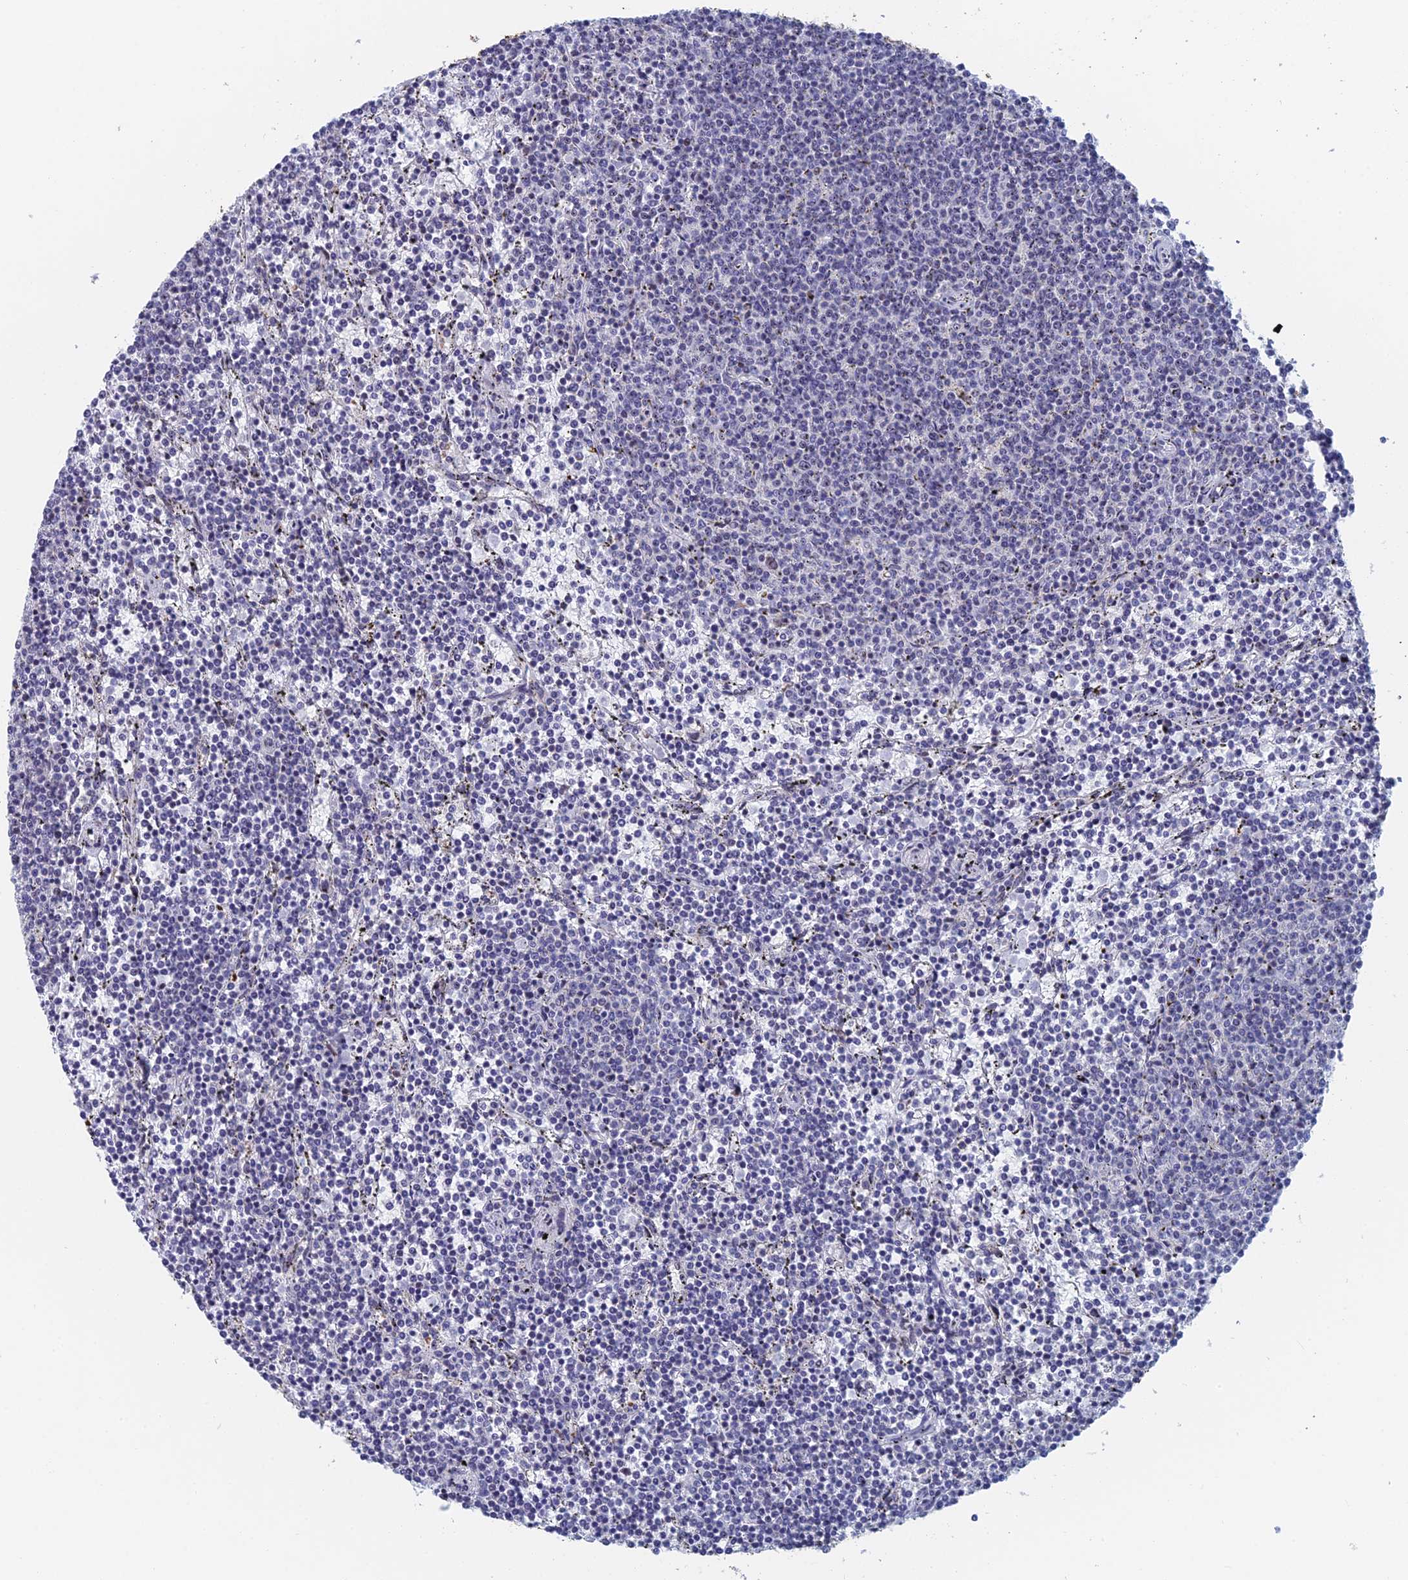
{"staining": {"intensity": "negative", "quantity": "none", "location": "none"}, "tissue": "lymphoma", "cell_type": "Tumor cells", "image_type": "cancer", "snomed": [{"axis": "morphology", "description": "Malignant lymphoma, non-Hodgkin's type, Low grade"}, {"axis": "topography", "description": "Spleen"}], "caption": "The IHC histopathology image has no significant expression in tumor cells of low-grade malignant lymphoma, non-Hodgkin's type tissue. Brightfield microscopy of IHC stained with DAB (3,3'-diaminobenzidine) (brown) and hematoxylin (blue), captured at high magnification.", "gene": "GMNC", "patient": {"sex": "female", "age": 50}}